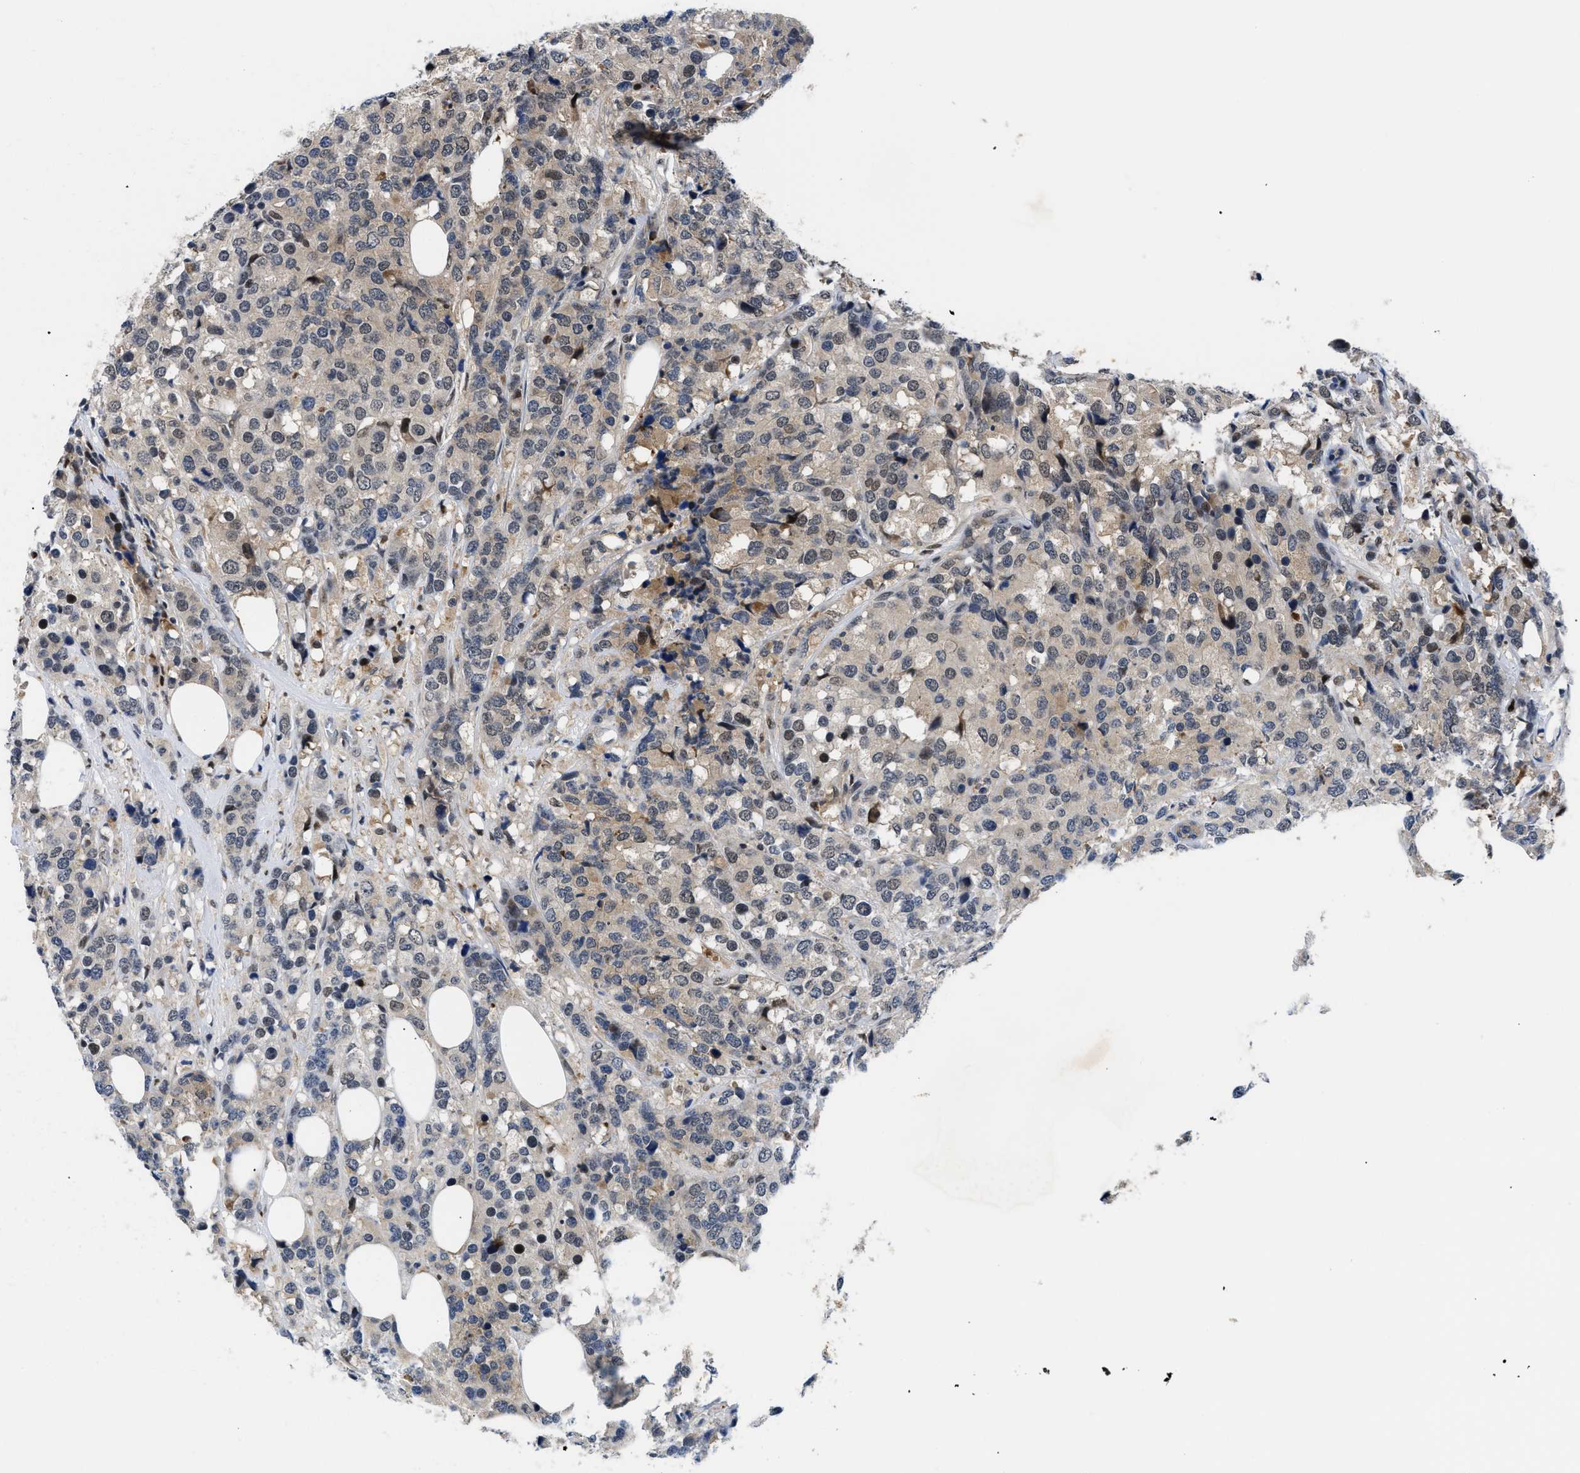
{"staining": {"intensity": "moderate", "quantity": "<25%", "location": "nuclear"}, "tissue": "breast cancer", "cell_type": "Tumor cells", "image_type": "cancer", "snomed": [{"axis": "morphology", "description": "Lobular carcinoma"}, {"axis": "topography", "description": "Breast"}], "caption": "Protein analysis of breast lobular carcinoma tissue reveals moderate nuclear positivity in about <25% of tumor cells.", "gene": "SLC29A2", "patient": {"sex": "female", "age": 59}}